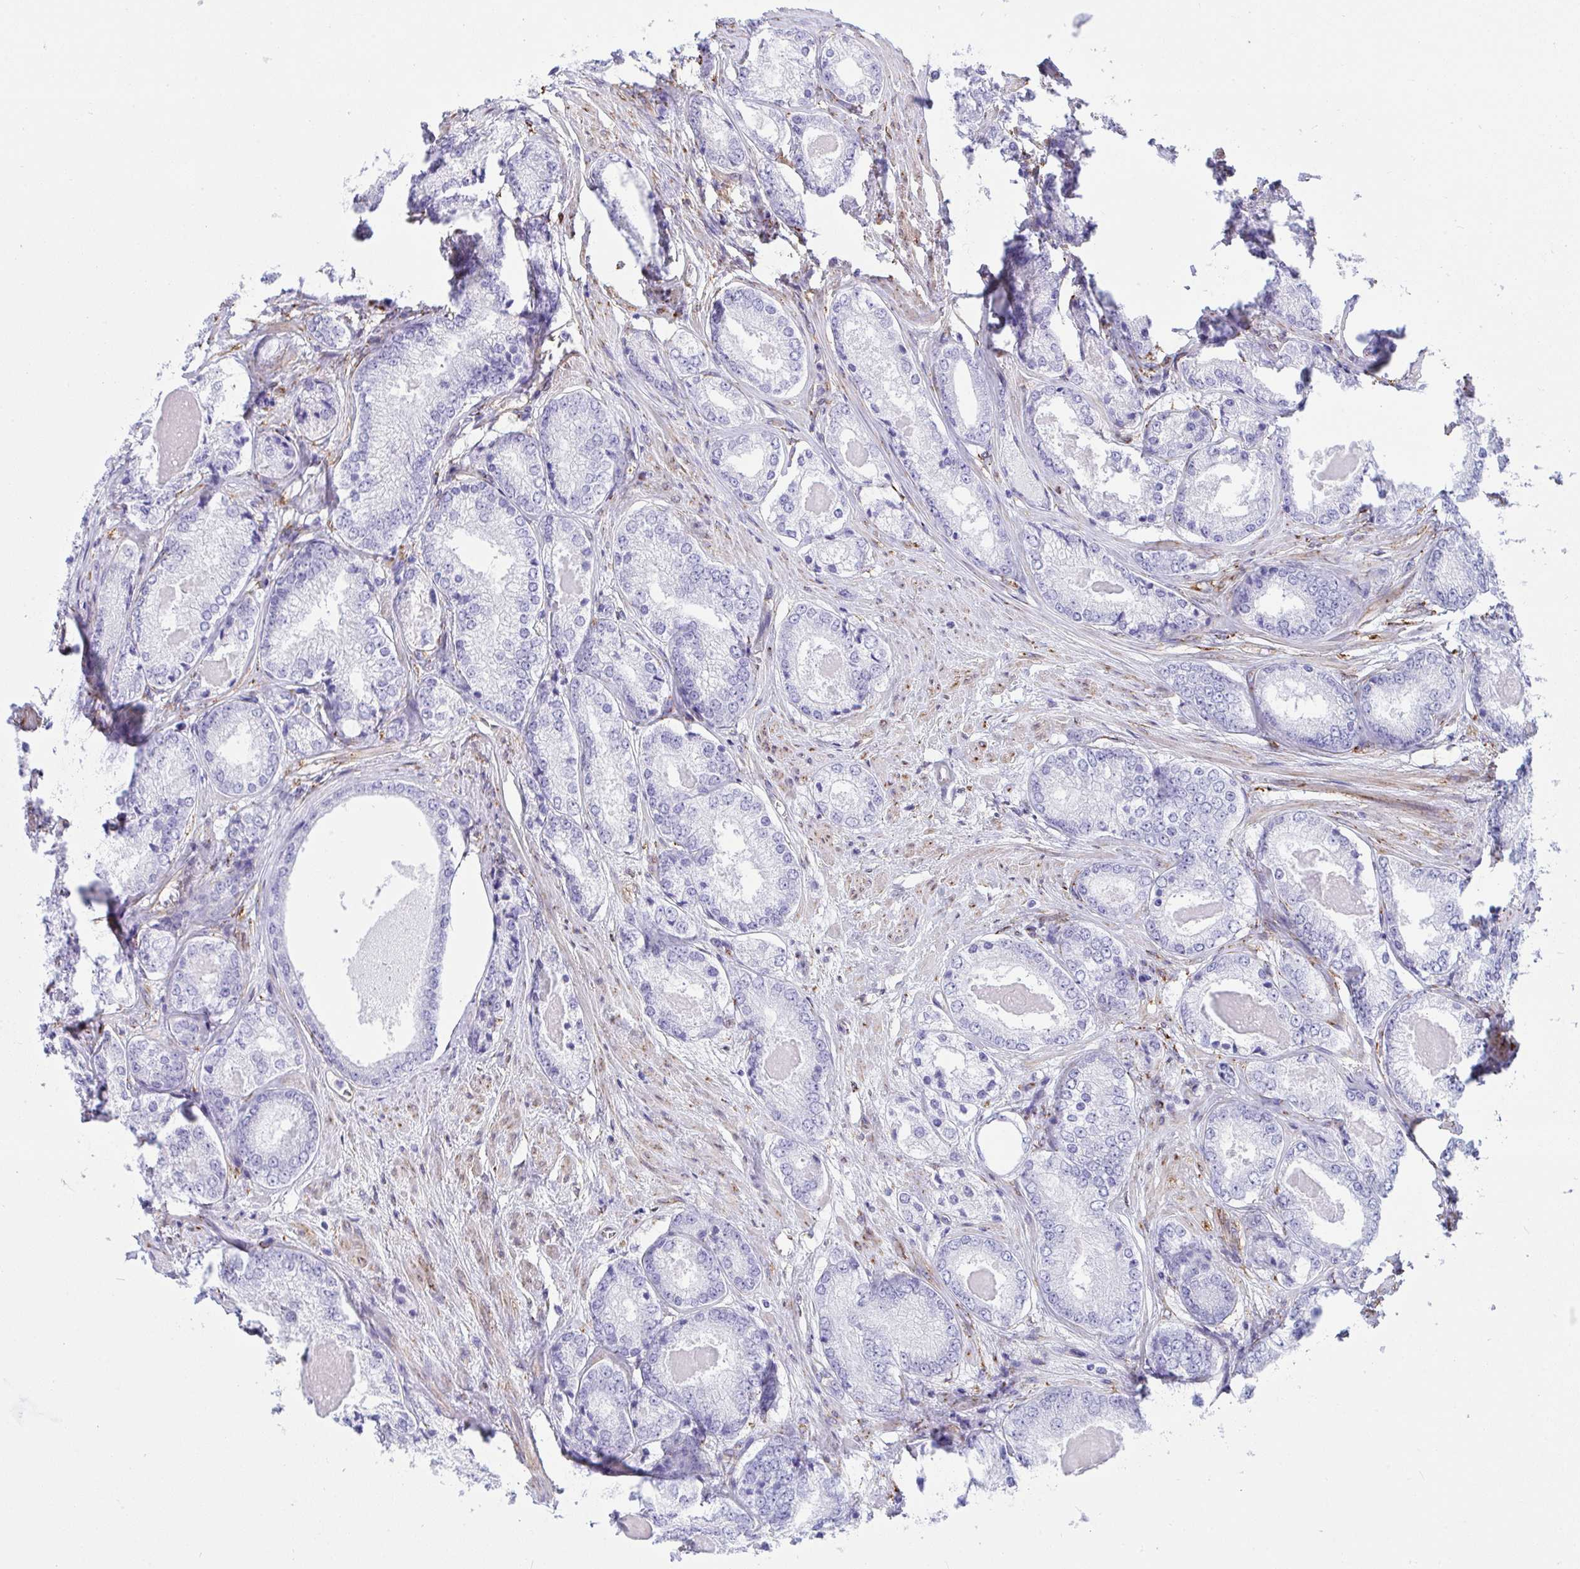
{"staining": {"intensity": "negative", "quantity": "none", "location": "none"}, "tissue": "prostate cancer", "cell_type": "Tumor cells", "image_type": "cancer", "snomed": [{"axis": "morphology", "description": "Adenocarcinoma, NOS"}, {"axis": "morphology", "description": "Adenocarcinoma, Low grade"}, {"axis": "topography", "description": "Prostate"}], "caption": "Tumor cells are negative for brown protein staining in prostate cancer.", "gene": "ASPH", "patient": {"sex": "male", "age": 68}}